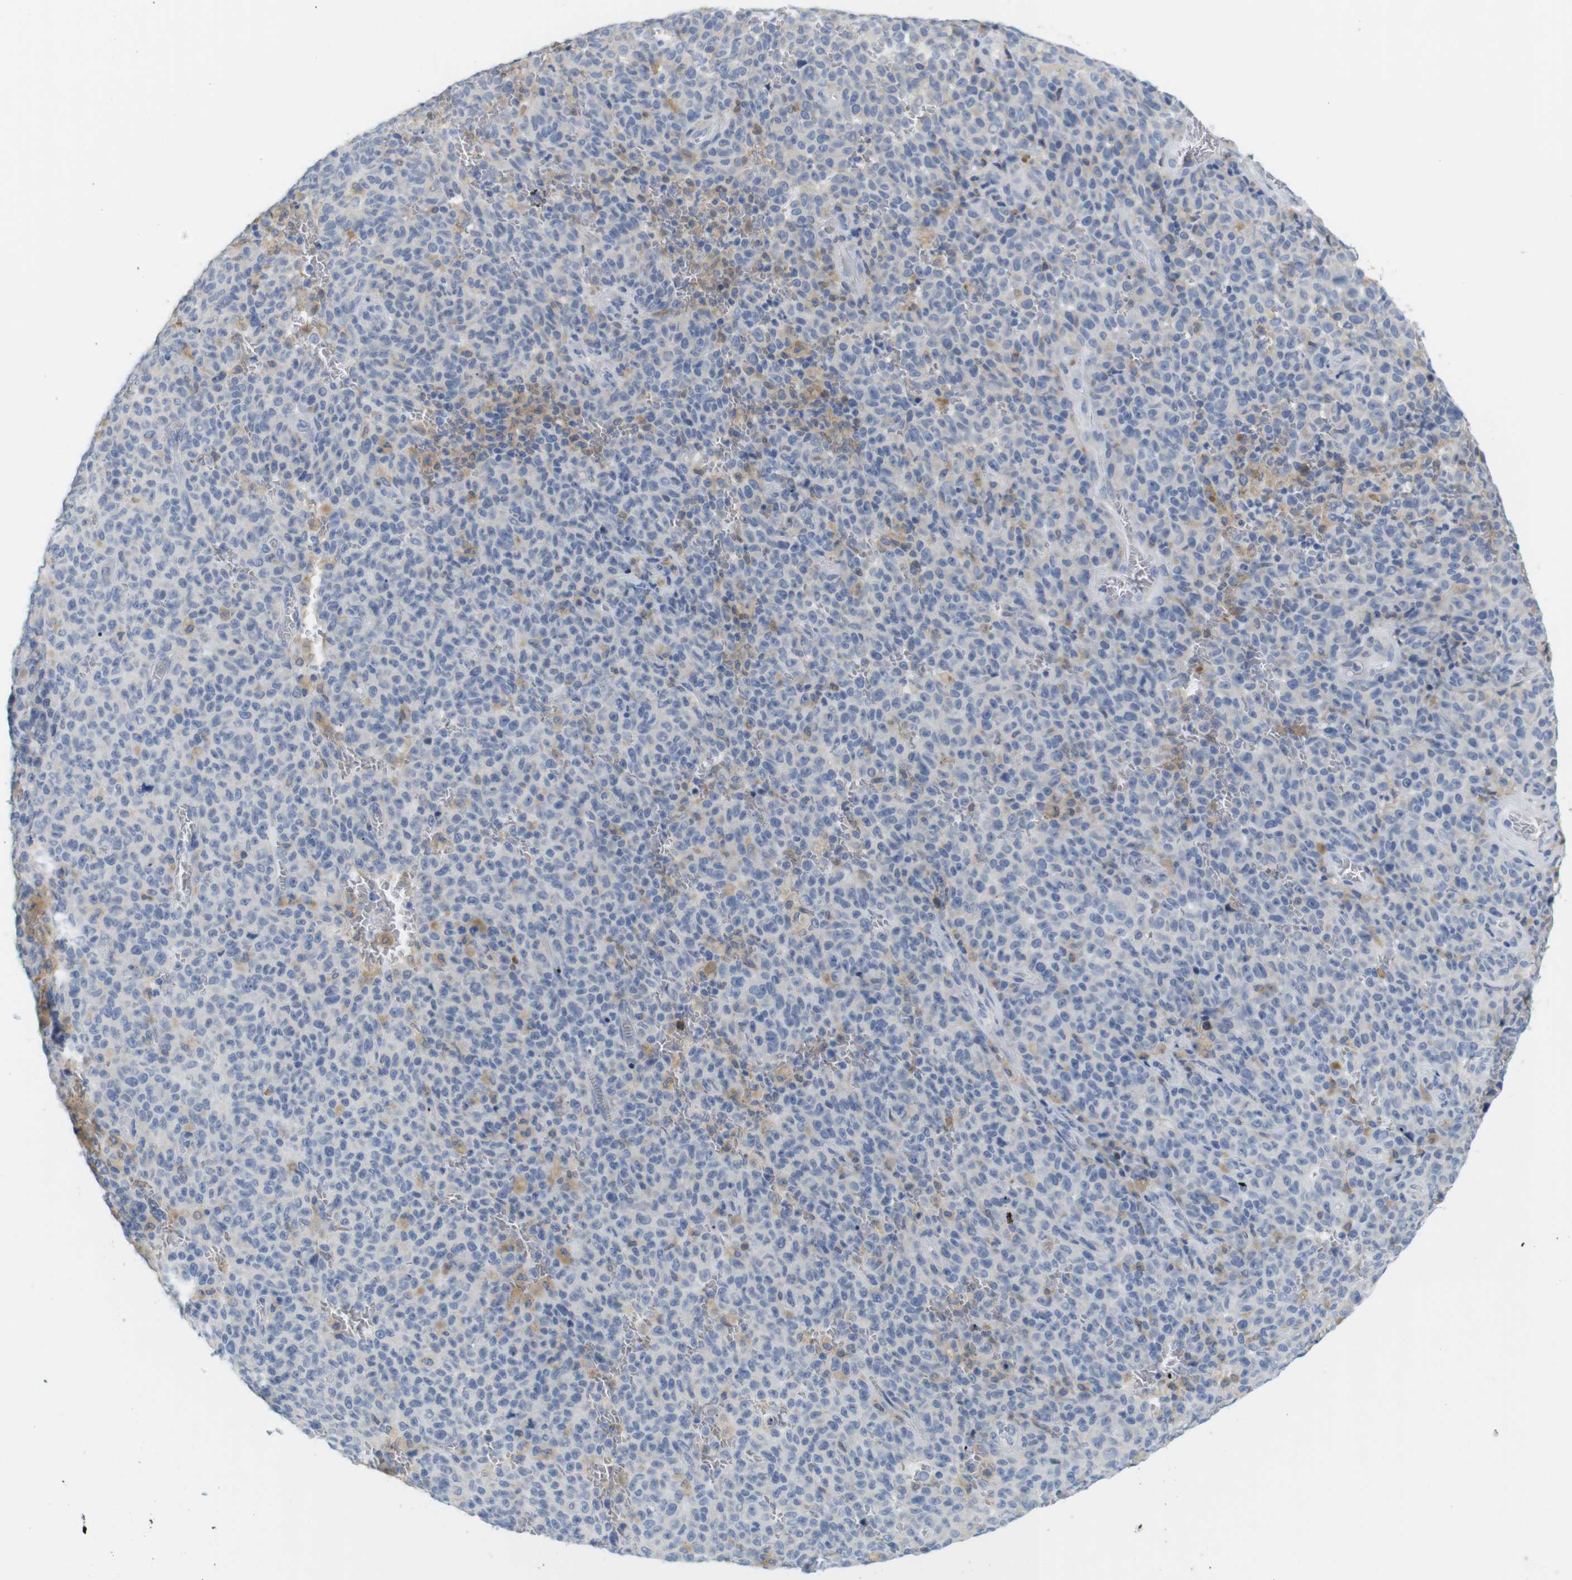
{"staining": {"intensity": "negative", "quantity": "none", "location": "none"}, "tissue": "melanoma", "cell_type": "Tumor cells", "image_type": "cancer", "snomed": [{"axis": "morphology", "description": "Malignant melanoma, NOS"}, {"axis": "topography", "description": "Skin"}], "caption": "An immunohistochemistry (IHC) image of melanoma is shown. There is no staining in tumor cells of melanoma.", "gene": "NEBL", "patient": {"sex": "female", "age": 82}}